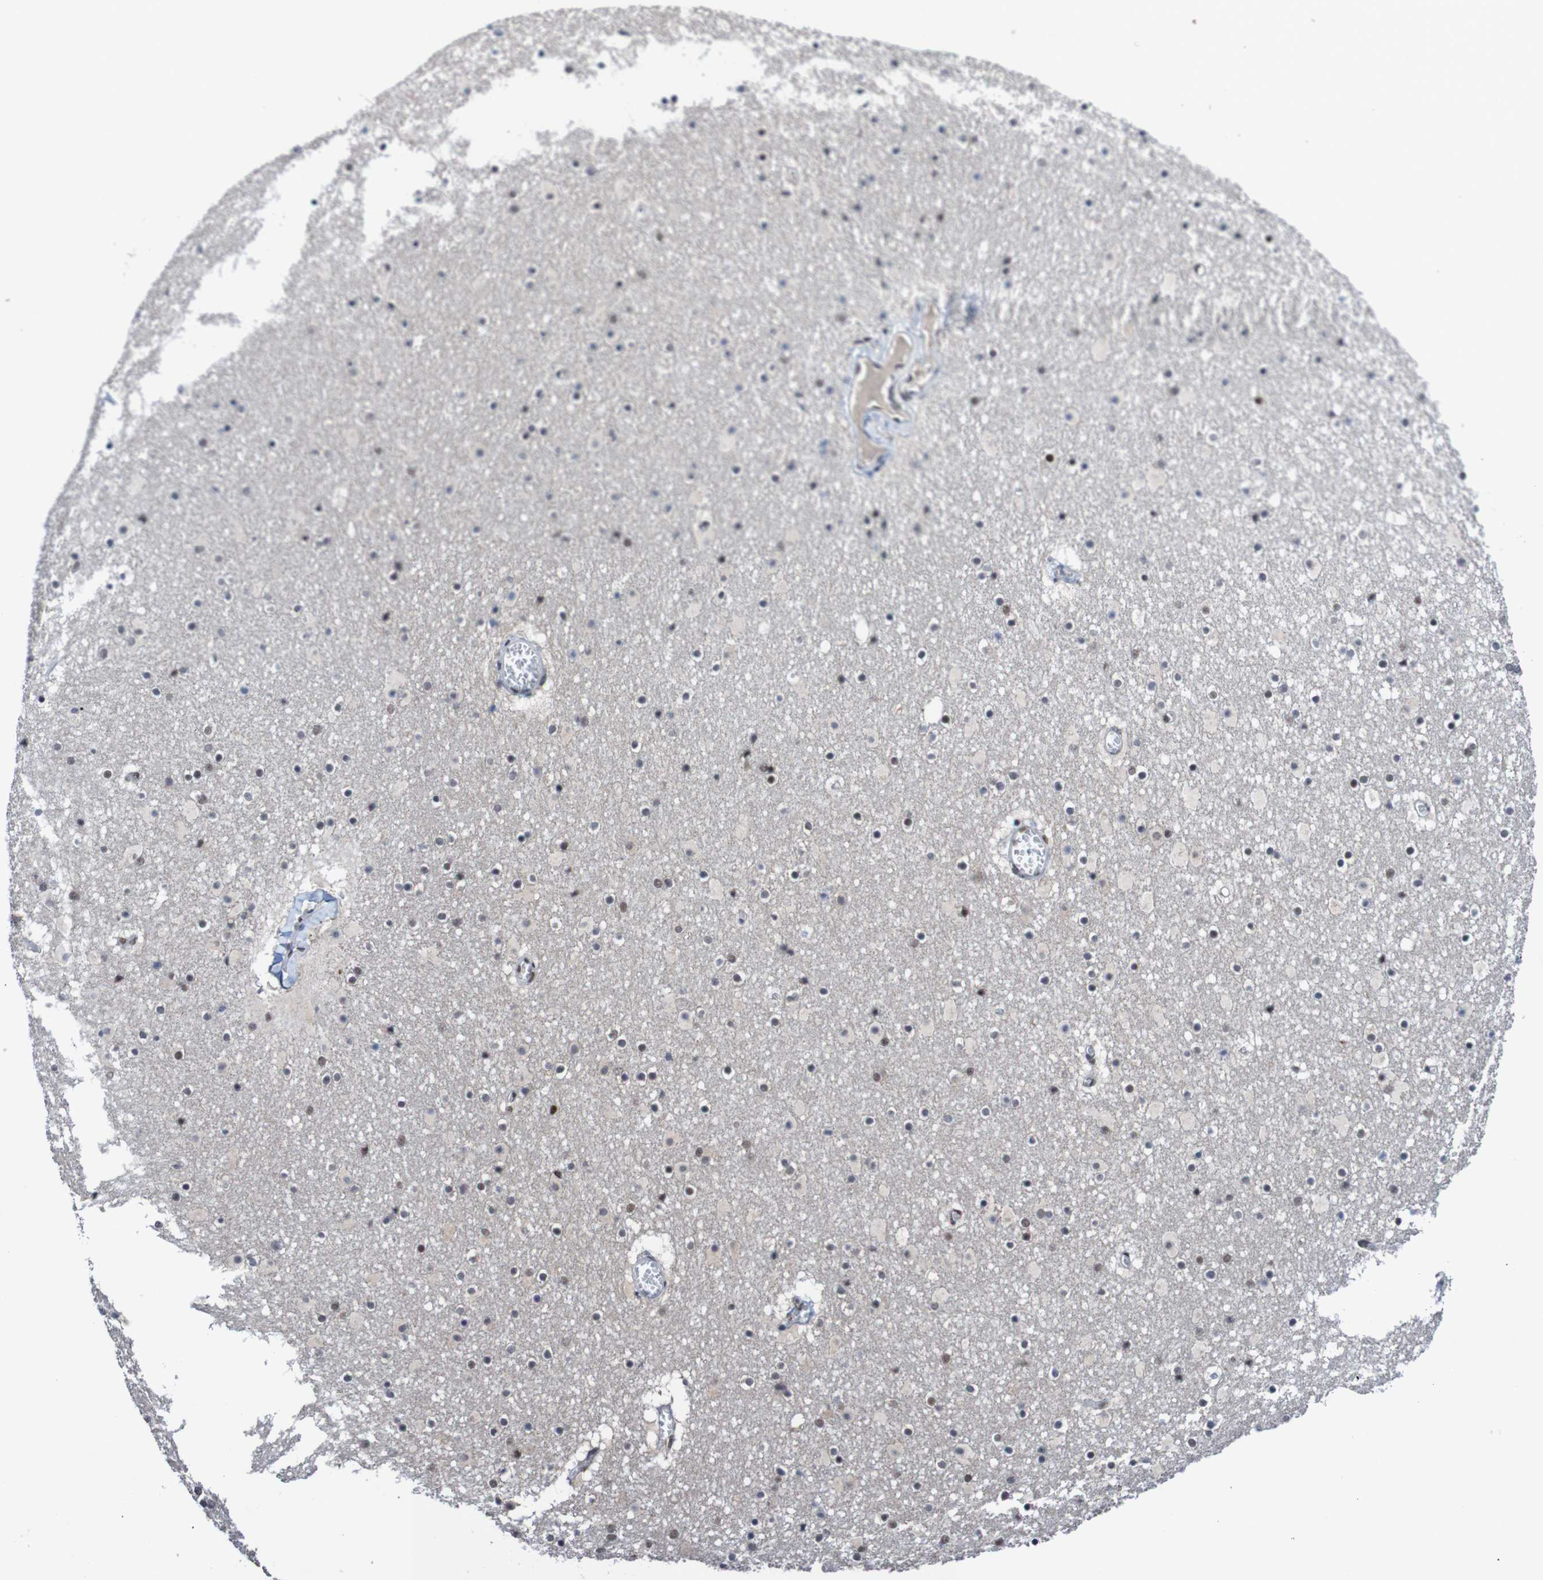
{"staining": {"intensity": "moderate", "quantity": "<25%", "location": "nuclear"}, "tissue": "caudate", "cell_type": "Glial cells", "image_type": "normal", "snomed": [{"axis": "morphology", "description": "Normal tissue, NOS"}, {"axis": "topography", "description": "Lateral ventricle wall"}], "caption": "Immunohistochemical staining of benign human caudate exhibits moderate nuclear protein expression in approximately <25% of glial cells.", "gene": "CDC5L", "patient": {"sex": "male", "age": 45}}